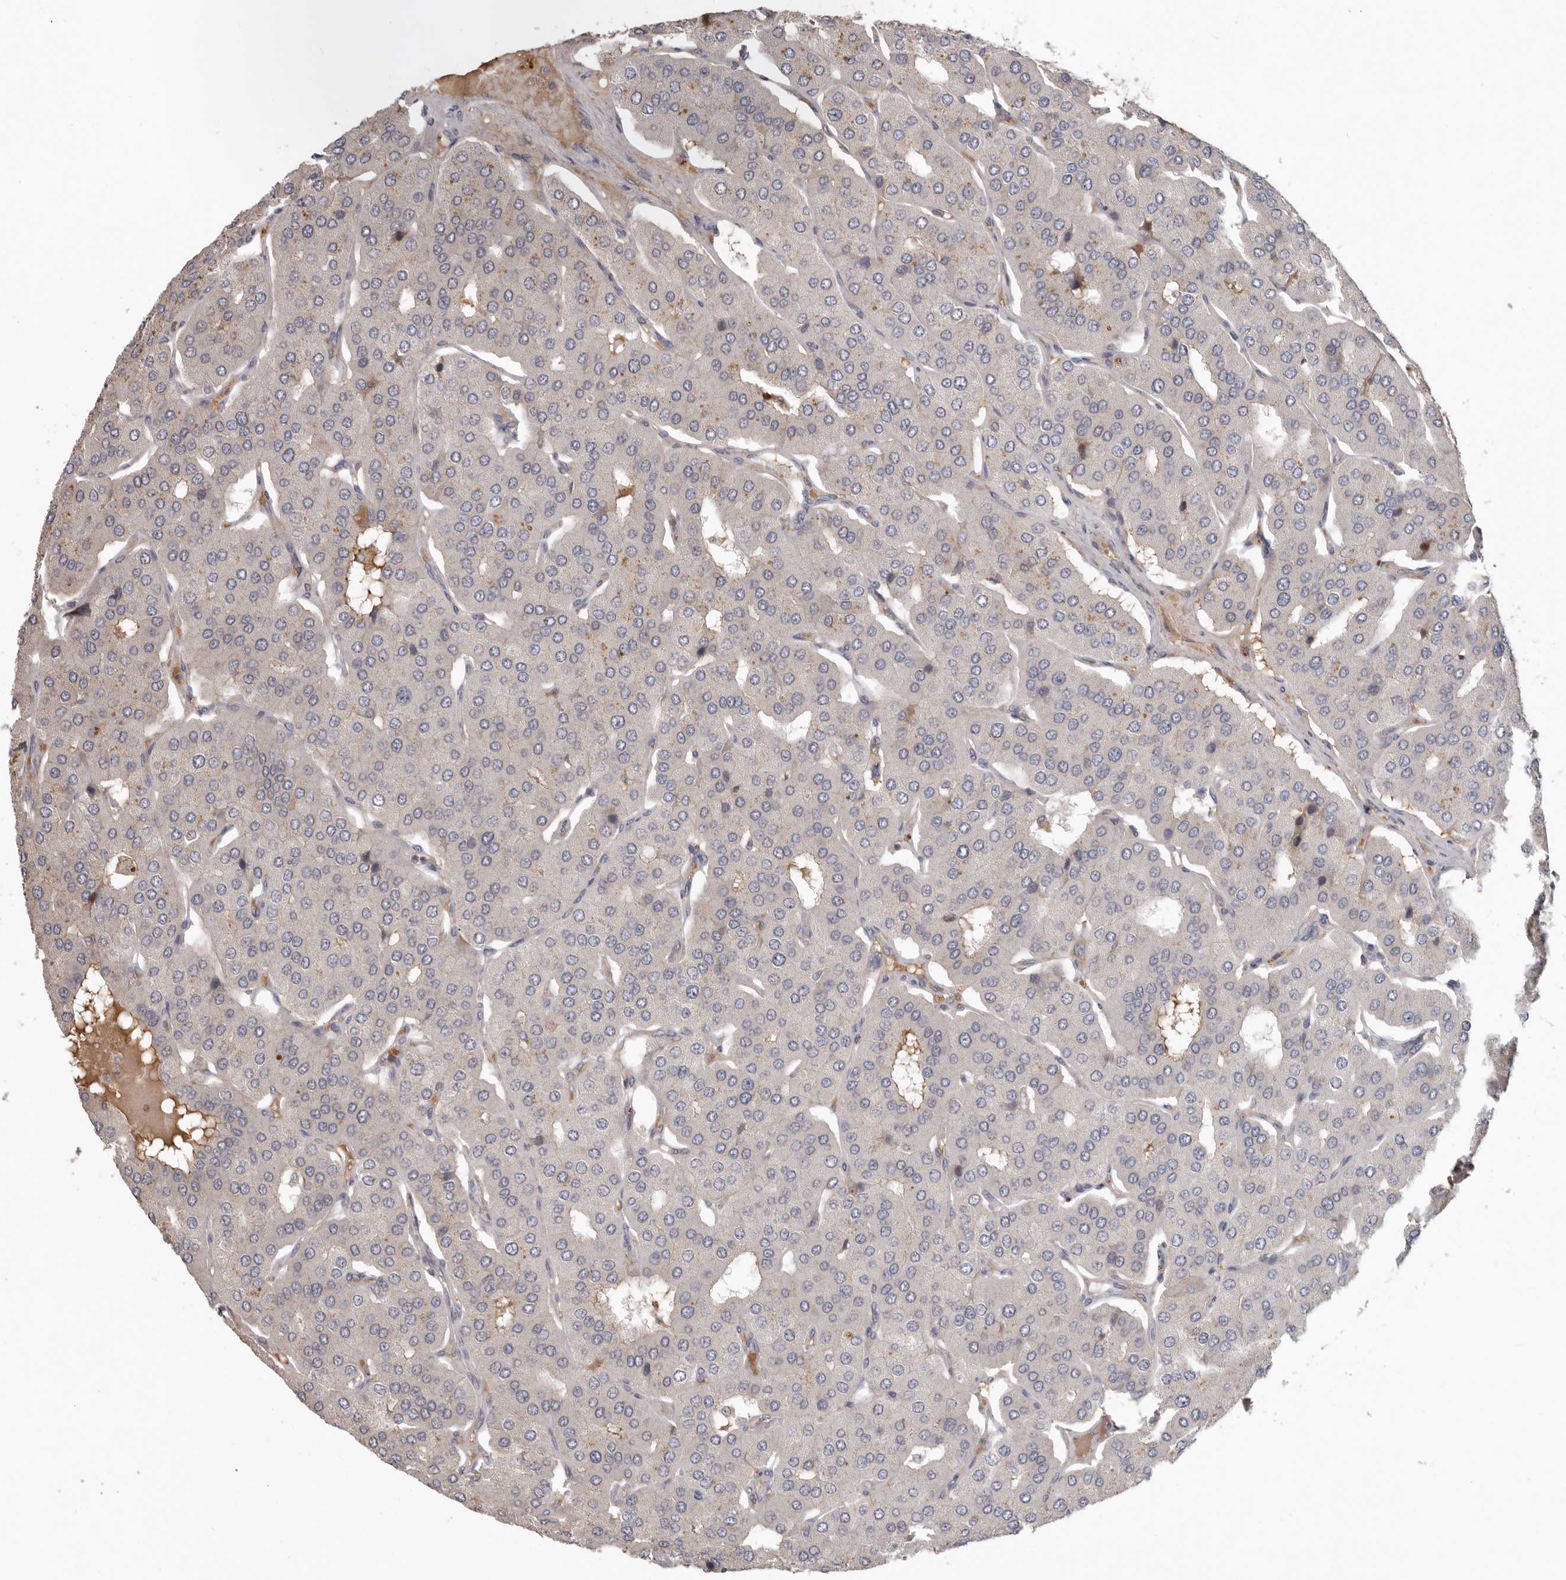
{"staining": {"intensity": "weak", "quantity": "<25%", "location": "cytoplasmic/membranous"}, "tissue": "parathyroid gland", "cell_type": "Glandular cells", "image_type": "normal", "snomed": [{"axis": "morphology", "description": "Normal tissue, NOS"}, {"axis": "morphology", "description": "Adenoma, NOS"}, {"axis": "topography", "description": "Parathyroid gland"}], "caption": "Immunohistochemical staining of benign human parathyroid gland exhibits no significant positivity in glandular cells. Brightfield microscopy of IHC stained with DAB (brown) and hematoxylin (blue), captured at high magnification.", "gene": "NMUR1", "patient": {"sex": "female", "age": 86}}